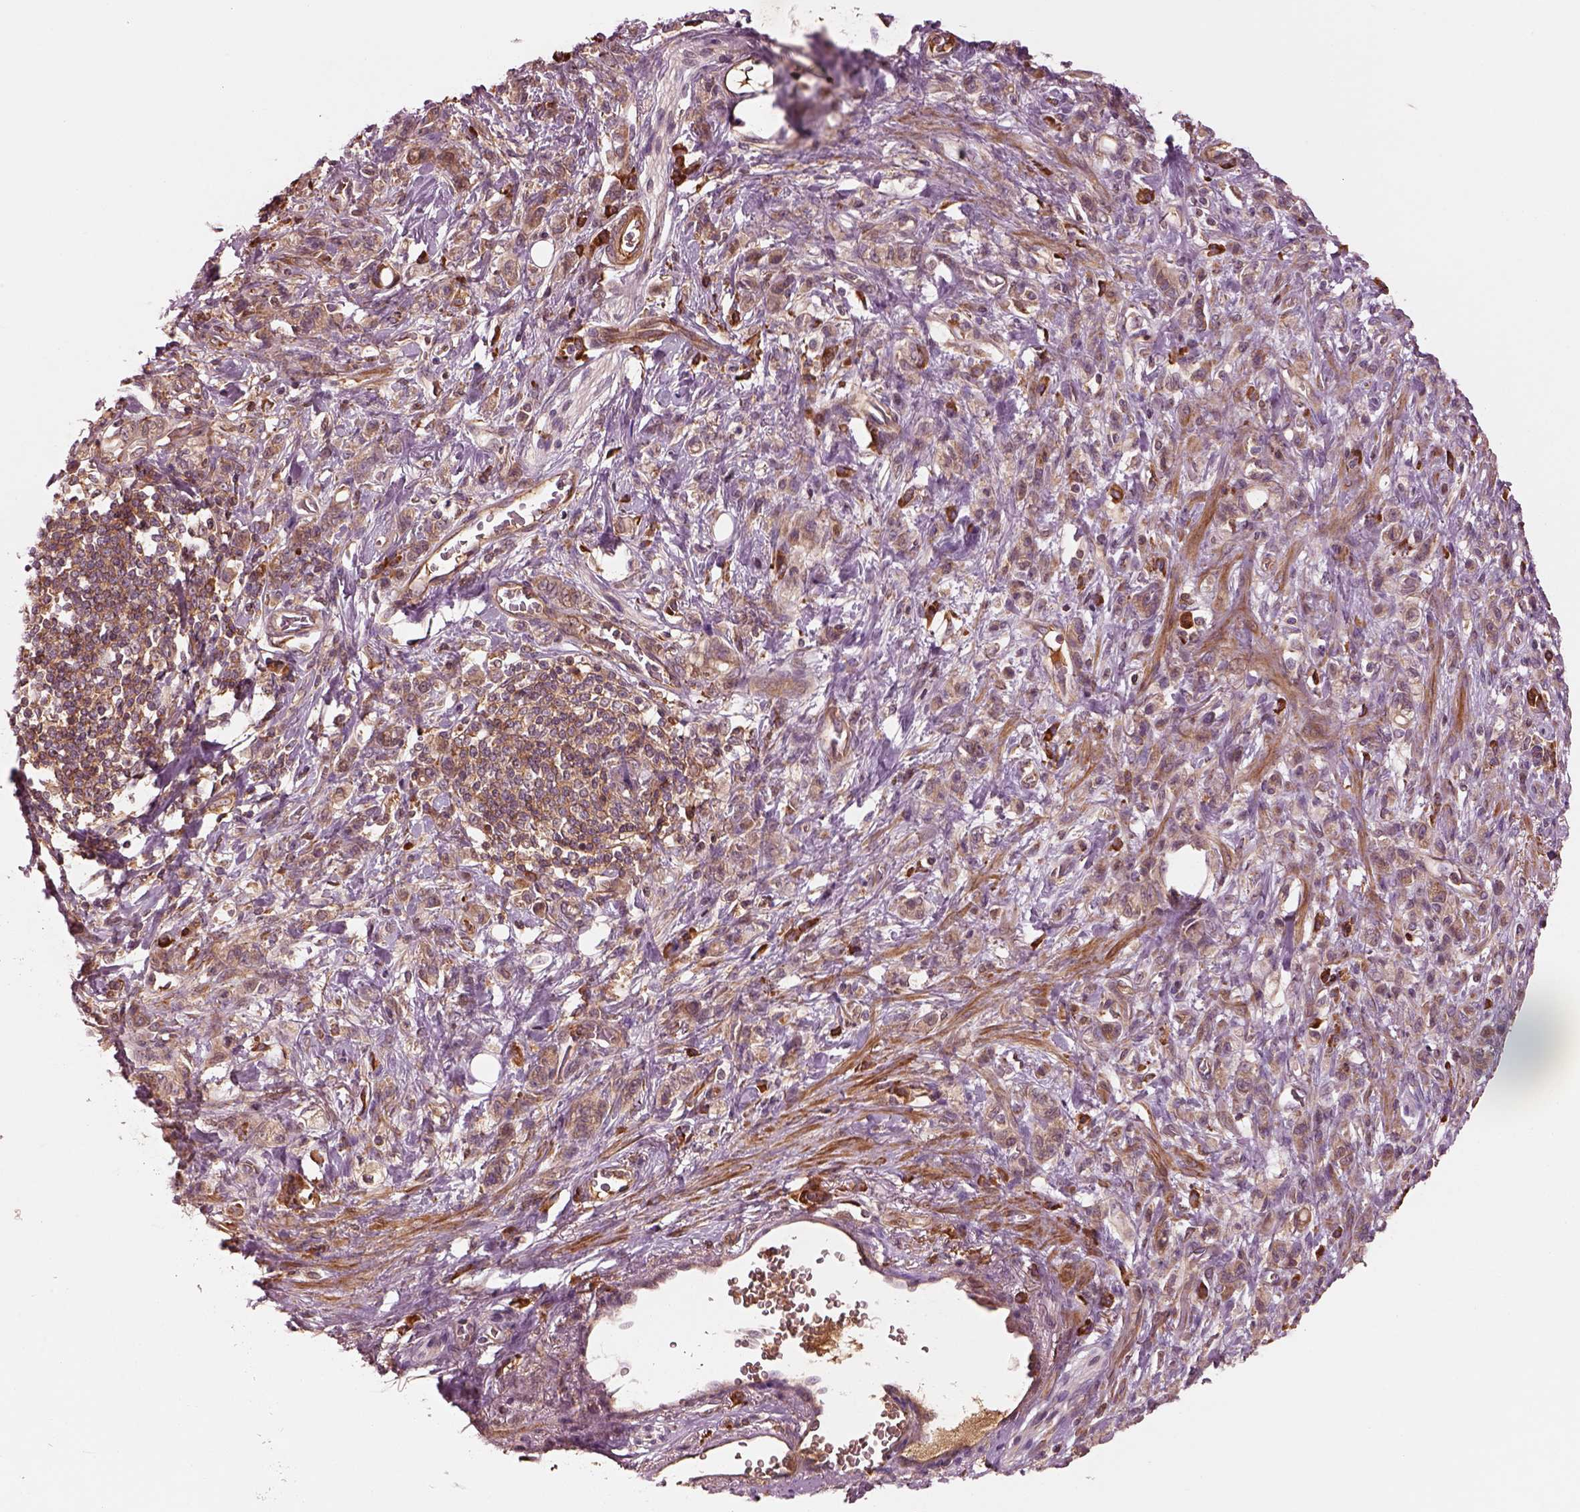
{"staining": {"intensity": "moderate", "quantity": "<25%", "location": "cytoplasmic/membranous"}, "tissue": "stomach cancer", "cell_type": "Tumor cells", "image_type": "cancer", "snomed": [{"axis": "morphology", "description": "Adenocarcinoma, NOS"}, {"axis": "topography", "description": "Stomach"}], "caption": "Moderate cytoplasmic/membranous positivity is identified in approximately <25% of tumor cells in stomach adenocarcinoma.", "gene": "ASCC2", "patient": {"sex": "male", "age": 77}}